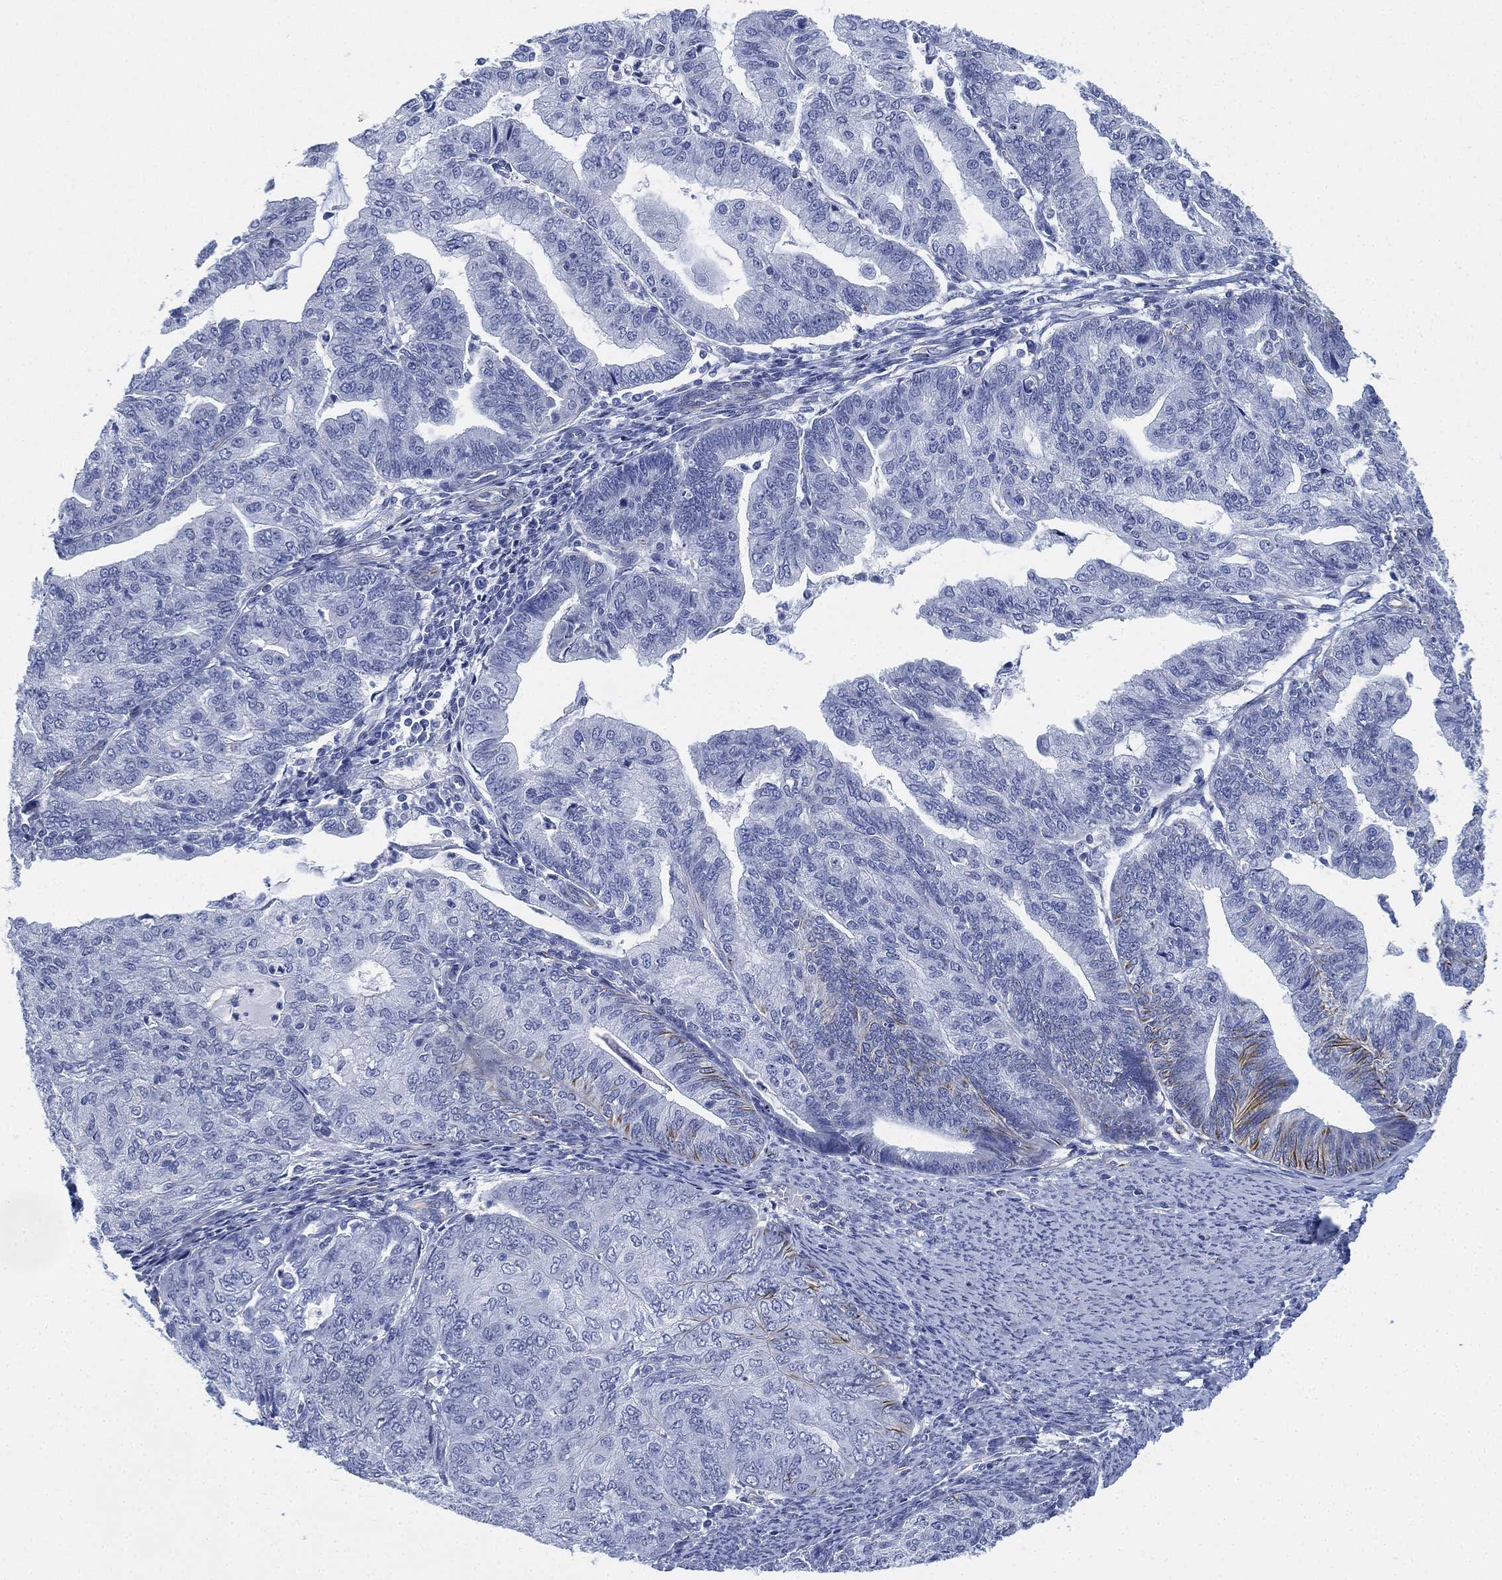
{"staining": {"intensity": "moderate", "quantity": "<25%", "location": "cytoplasmic/membranous"}, "tissue": "endometrial cancer", "cell_type": "Tumor cells", "image_type": "cancer", "snomed": [{"axis": "morphology", "description": "Adenocarcinoma, NOS"}, {"axis": "topography", "description": "Endometrium"}], "caption": "Immunohistochemistry of adenocarcinoma (endometrial) exhibits low levels of moderate cytoplasmic/membranous expression in approximately <25% of tumor cells.", "gene": "PSKH2", "patient": {"sex": "female", "age": 82}}